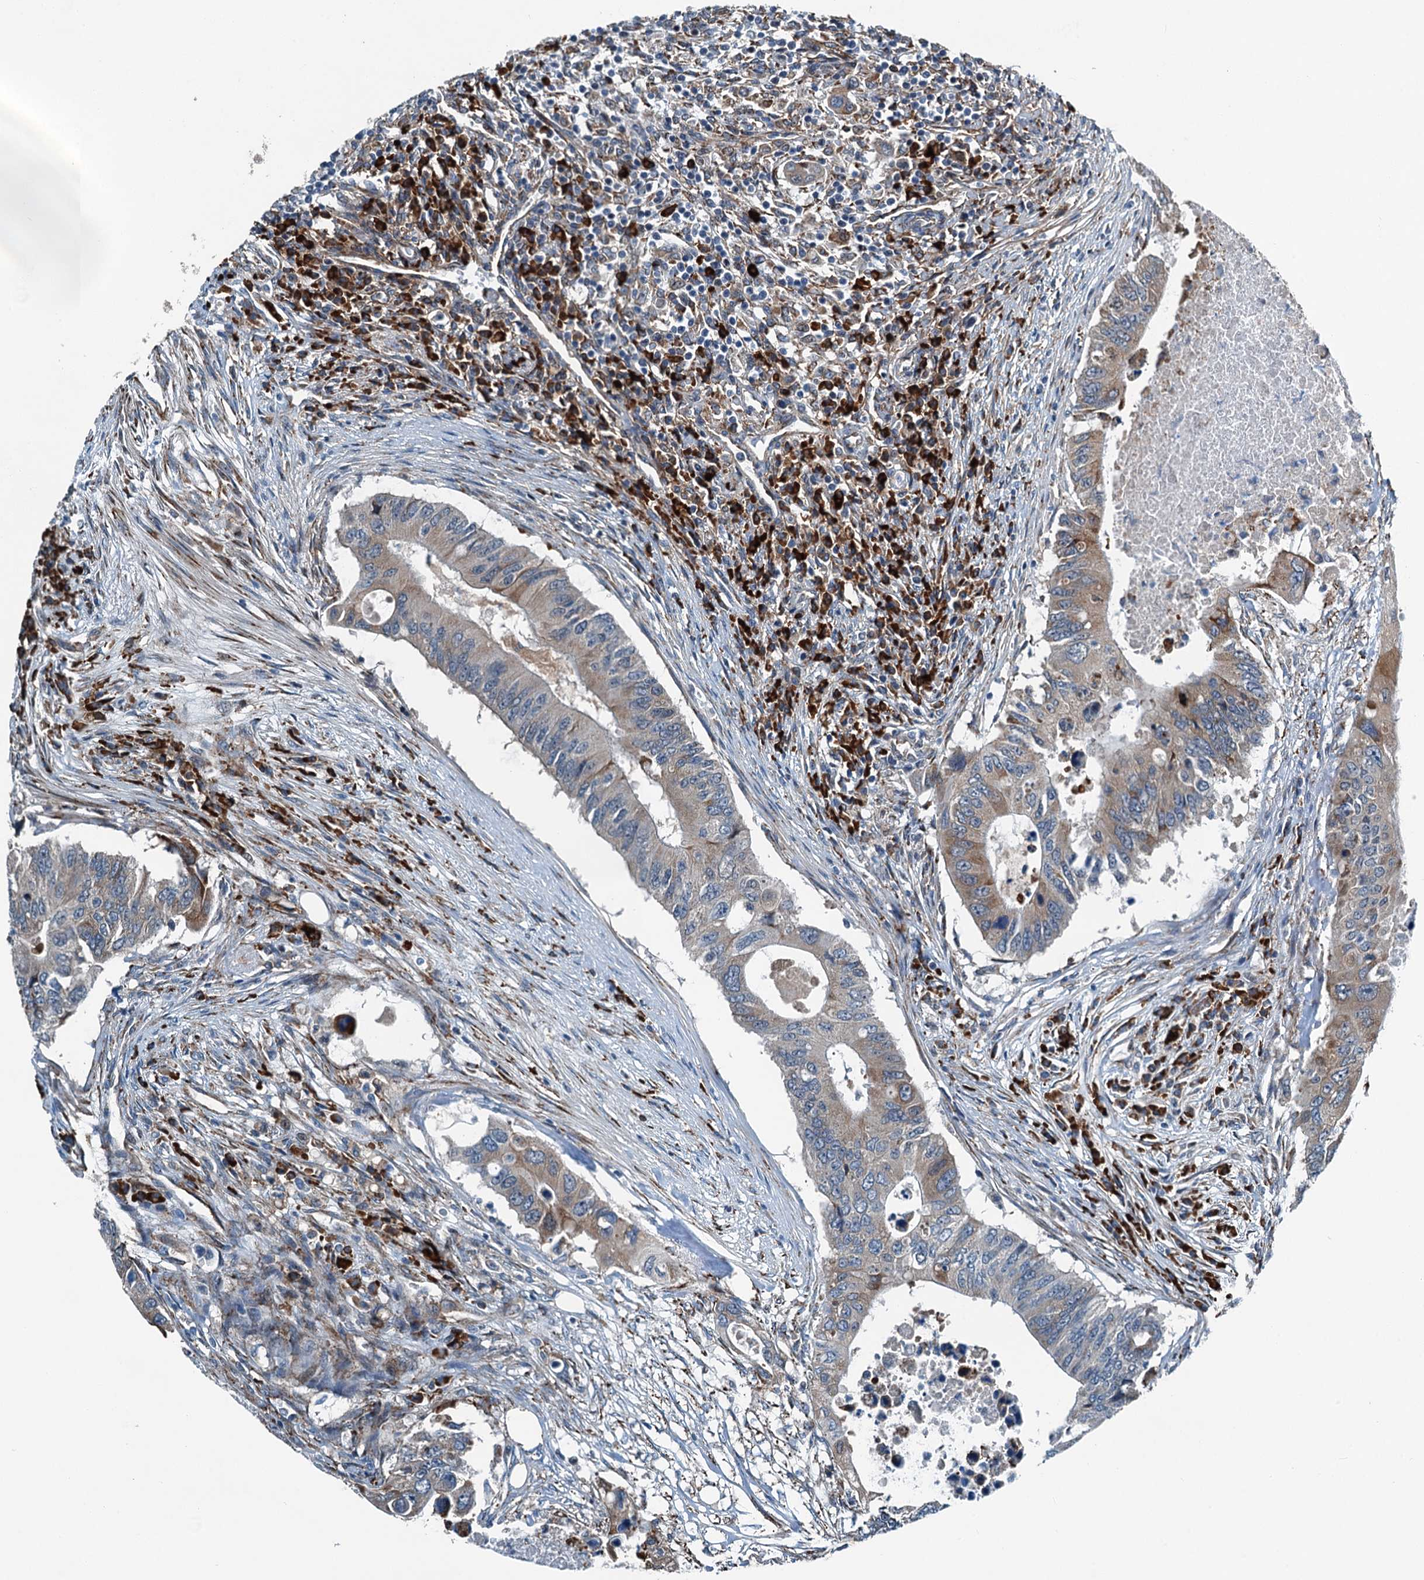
{"staining": {"intensity": "weak", "quantity": "25%-75%", "location": "cytoplasmic/membranous"}, "tissue": "colorectal cancer", "cell_type": "Tumor cells", "image_type": "cancer", "snomed": [{"axis": "morphology", "description": "Adenocarcinoma, NOS"}, {"axis": "topography", "description": "Colon"}], "caption": "Weak cytoplasmic/membranous positivity for a protein is appreciated in about 25%-75% of tumor cells of colorectal cancer using immunohistochemistry (IHC).", "gene": "TAMALIN", "patient": {"sex": "male", "age": 71}}